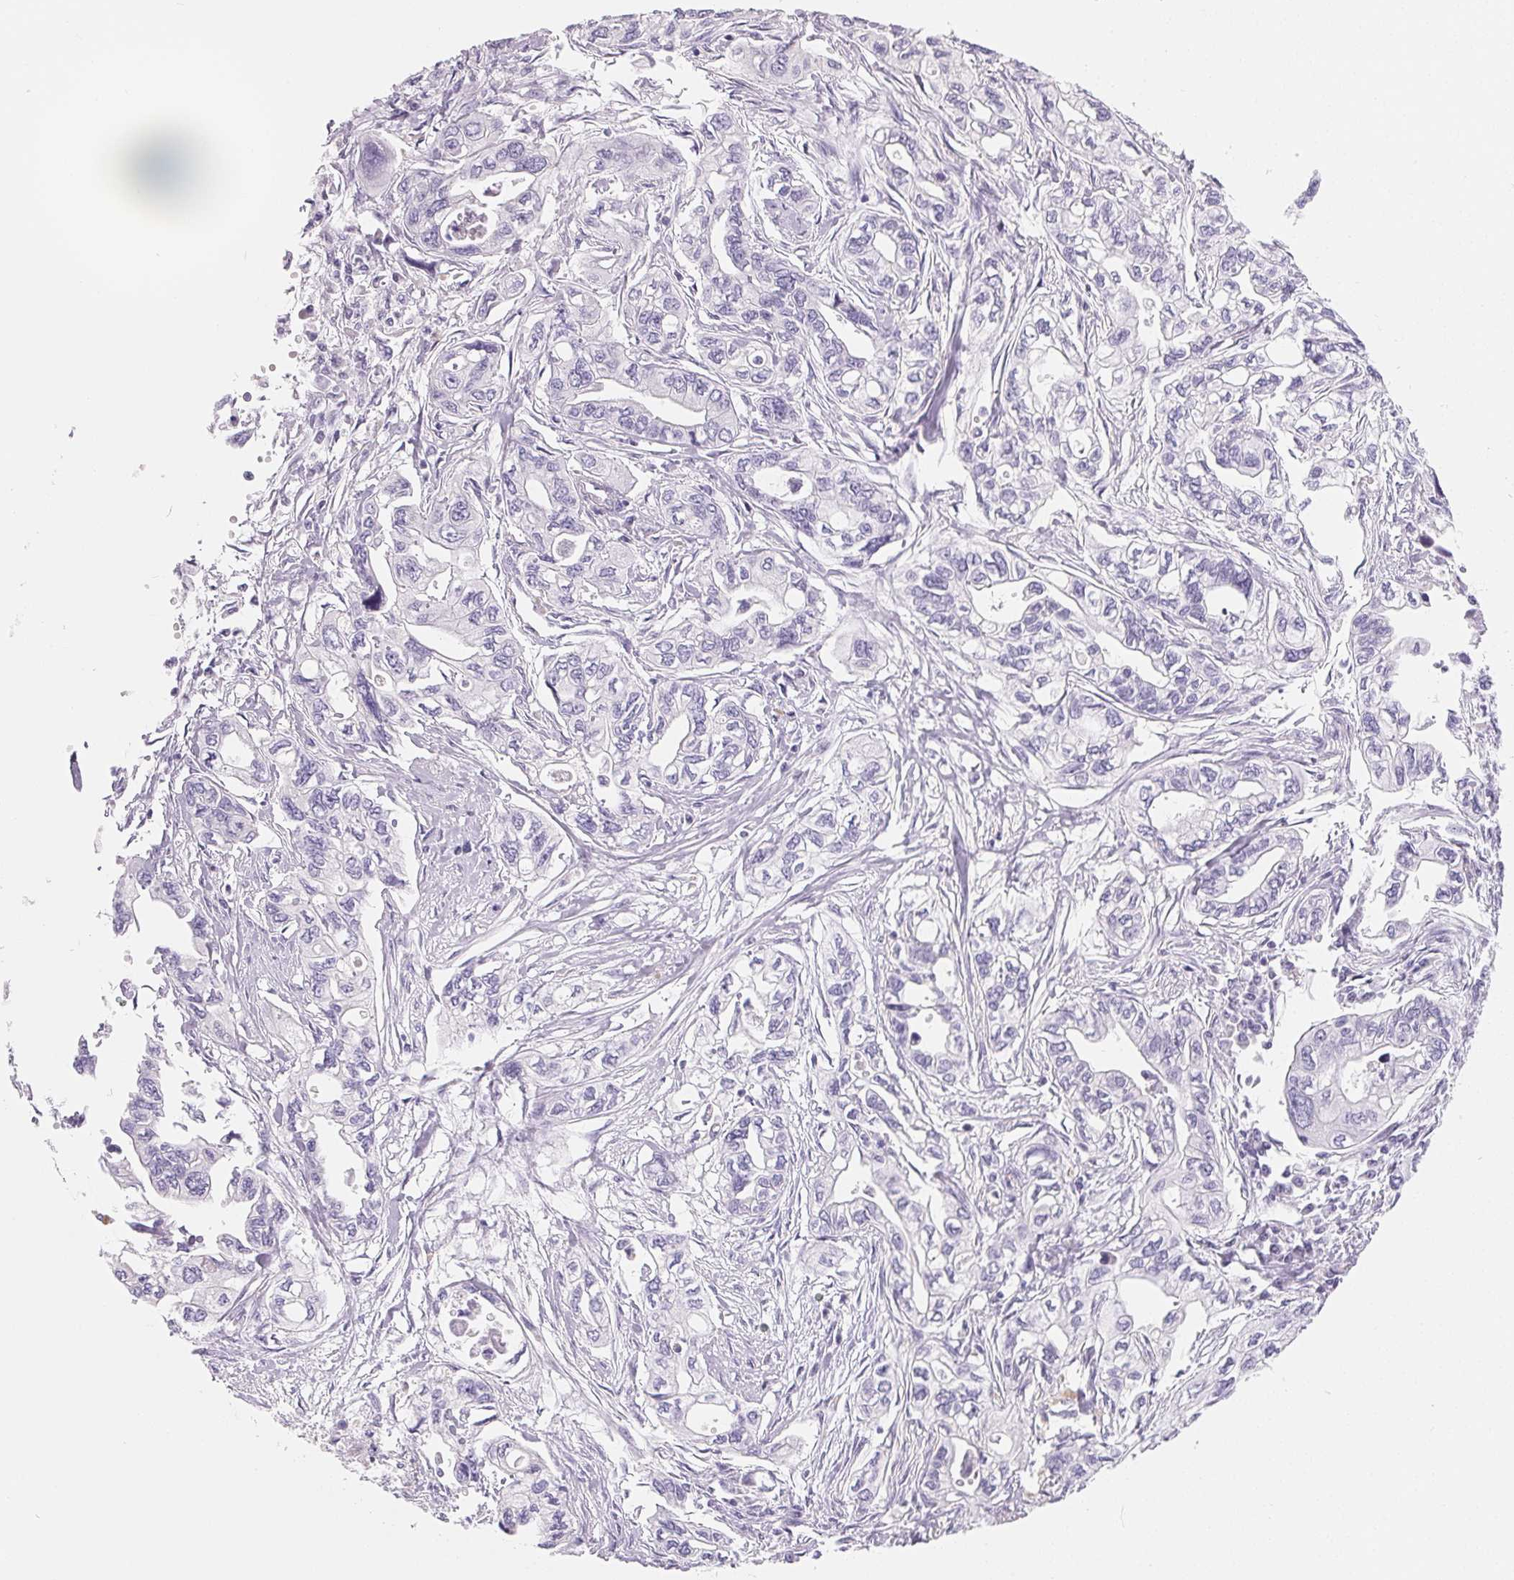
{"staining": {"intensity": "negative", "quantity": "none", "location": "none"}, "tissue": "pancreatic cancer", "cell_type": "Tumor cells", "image_type": "cancer", "snomed": [{"axis": "morphology", "description": "Adenocarcinoma, NOS"}, {"axis": "topography", "description": "Pancreas"}], "caption": "Pancreatic cancer (adenocarcinoma) was stained to show a protein in brown. There is no significant expression in tumor cells.", "gene": "SPACA5B", "patient": {"sex": "male", "age": 68}}